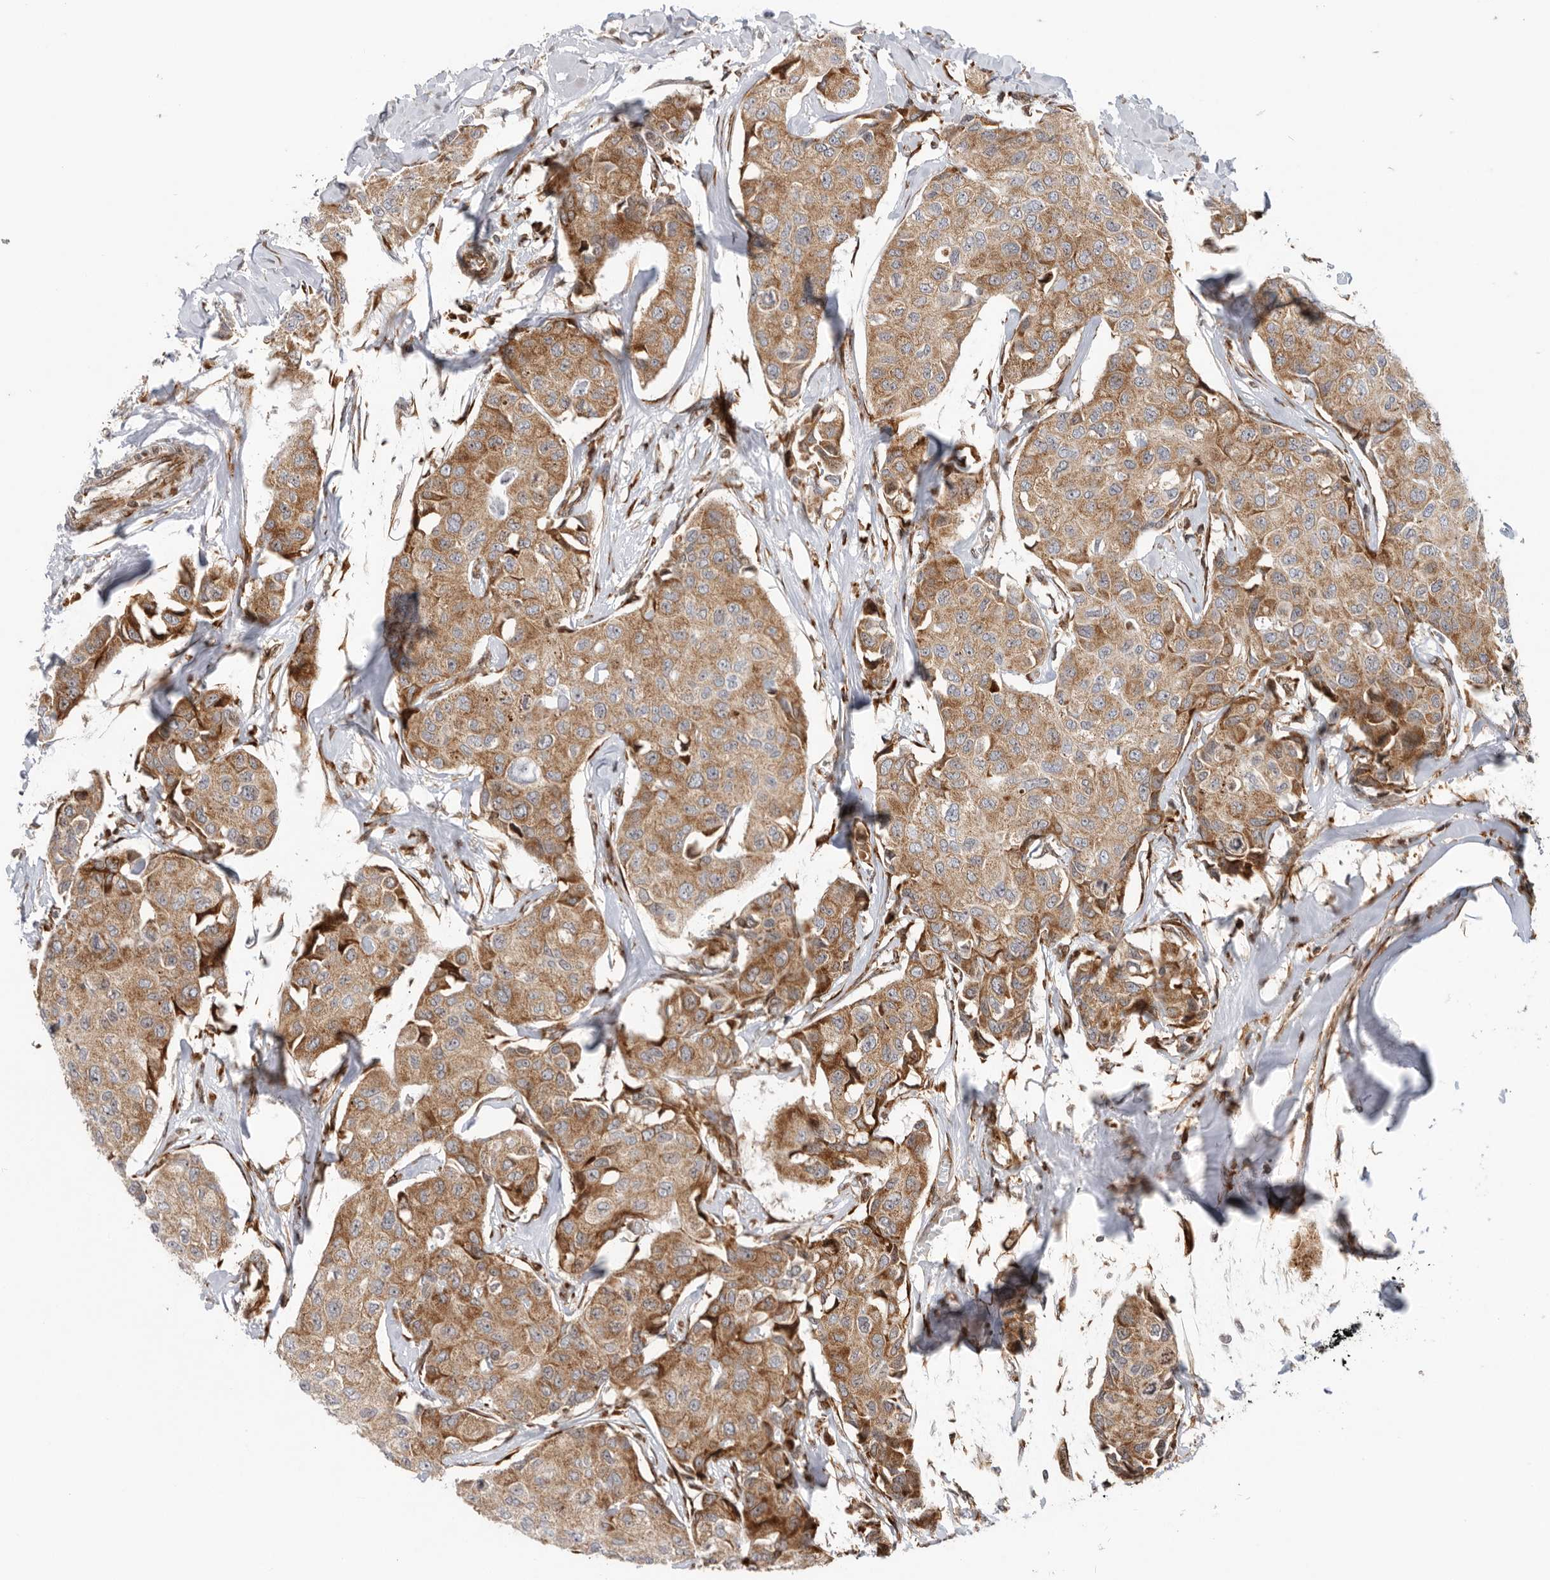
{"staining": {"intensity": "moderate", "quantity": ">75%", "location": "cytoplasmic/membranous"}, "tissue": "breast cancer", "cell_type": "Tumor cells", "image_type": "cancer", "snomed": [{"axis": "morphology", "description": "Duct carcinoma"}, {"axis": "topography", "description": "Breast"}], "caption": "An IHC photomicrograph of tumor tissue is shown. Protein staining in brown highlights moderate cytoplasmic/membranous positivity in breast cancer within tumor cells.", "gene": "FZD3", "patient": {"sex": "female", "age": 80}}